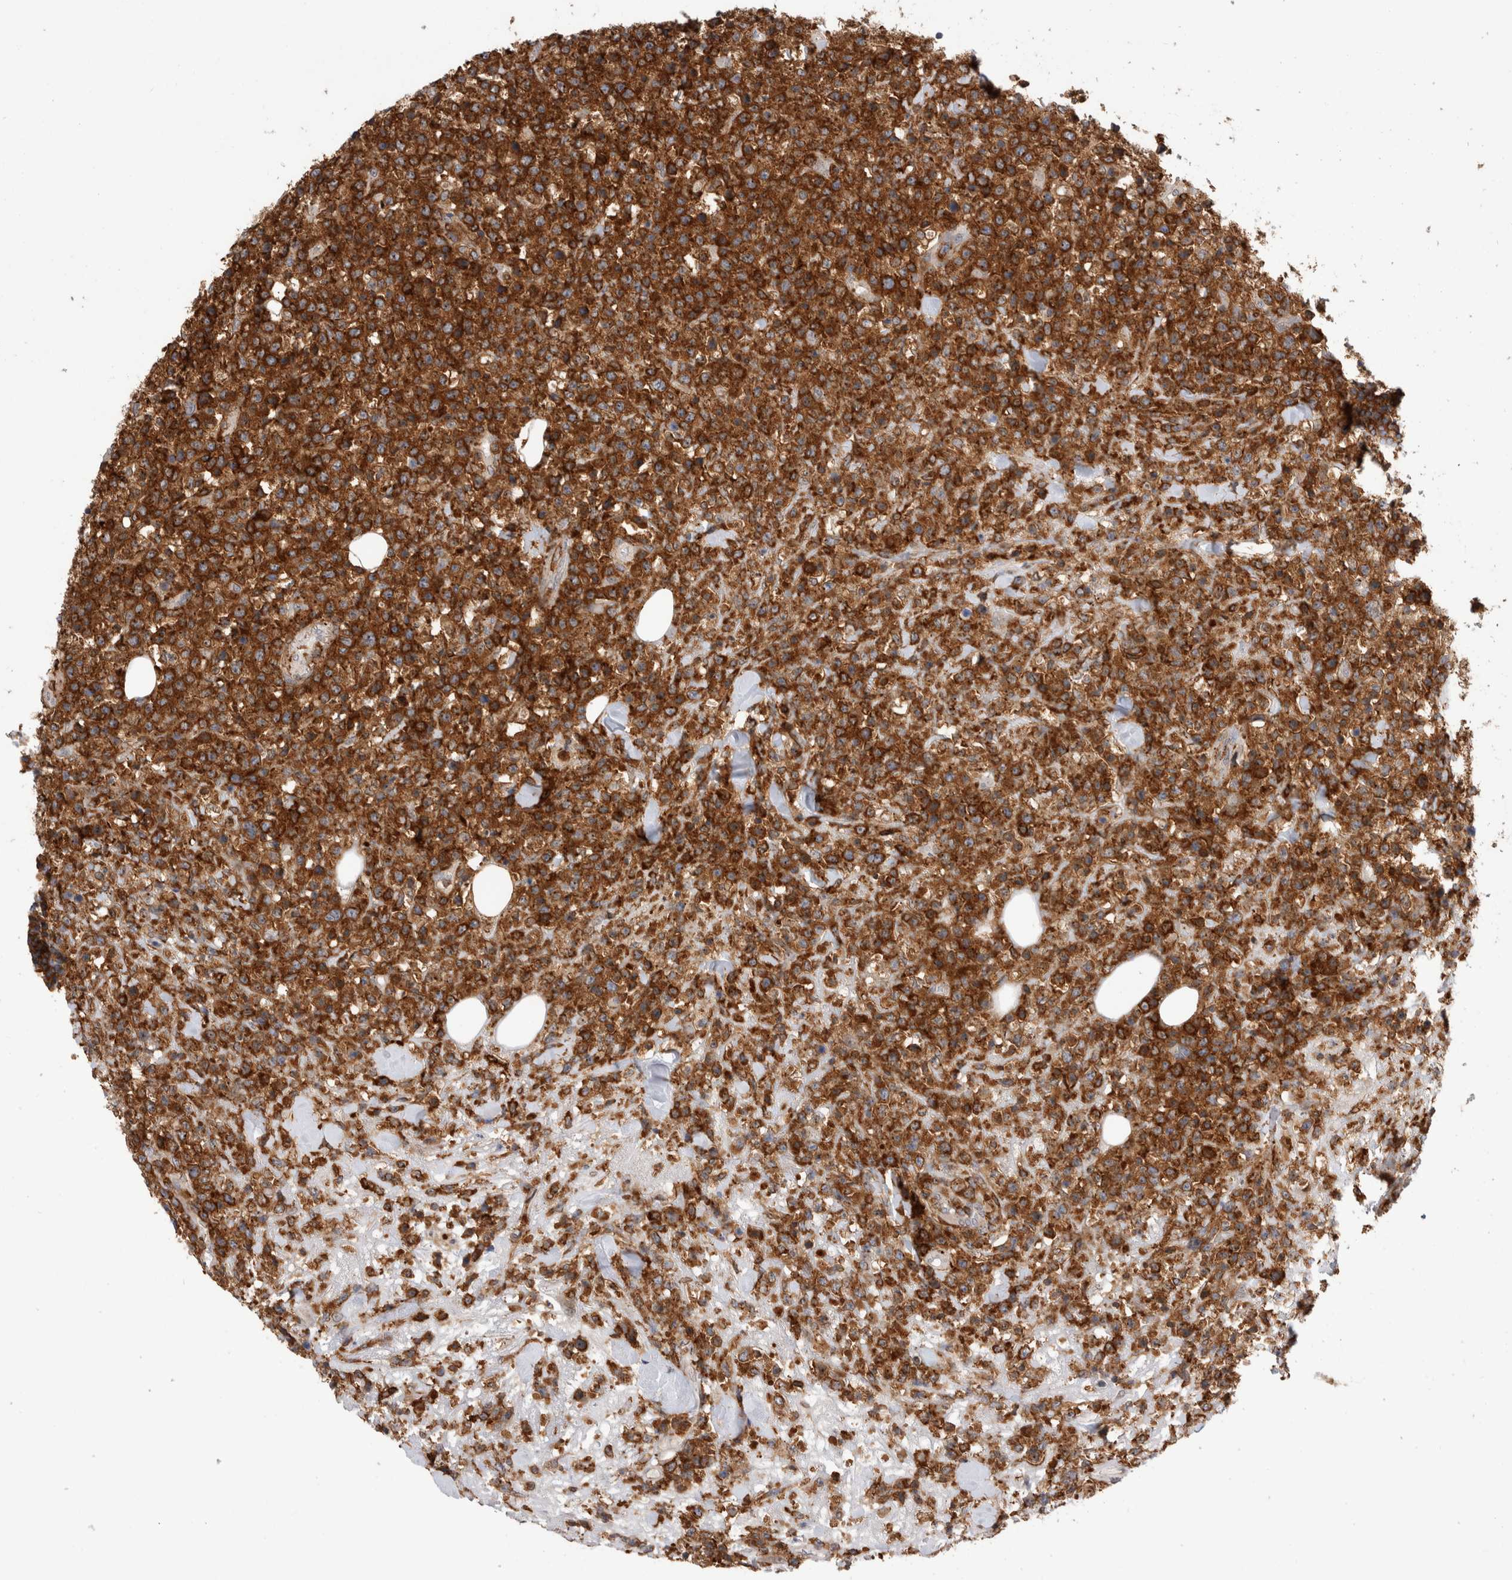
{"staining": {"intensity": "strong", "quantity": ">75%", "location": "cytoplasmic/membranous"}, "tissue": "lymphoma", "cell_type": "Tumor cells", "image_type": "cancer", "snomed": [{"axis": "morphology", "description": "Malignant lymphoma, non-Hodgkin's type, High grade"}, {"axis": "topography", "description": "Colon"}], "caption": "This is an image of immunohistochemistry (IHC) staining of lymphoma, which shows strong expression in the cytoplasmic/membranous of tumor cells.", "gene": "CCDC88B", "patient": {"sex": "female", "age": 53}}